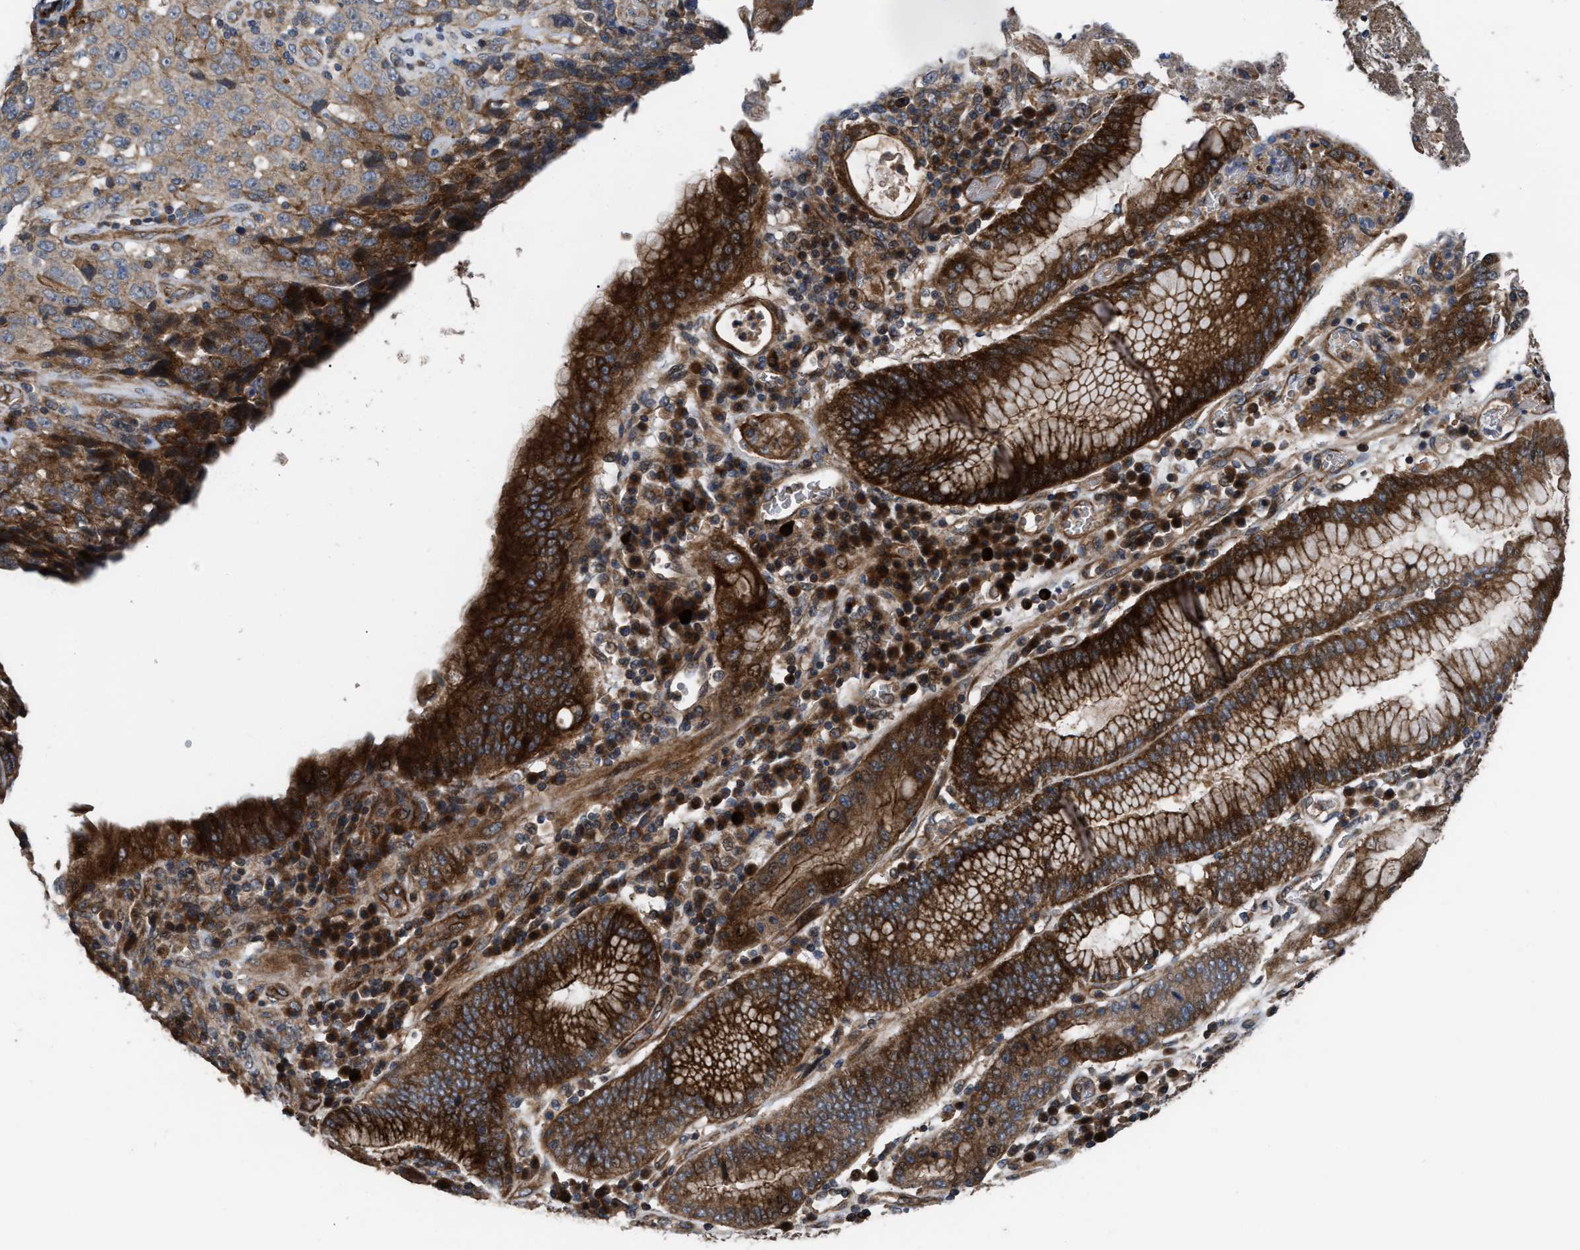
{"staining": {"intensity": "moderate", "quantity": ">75%", "location": "cytoplasmic/membranous"}, "tissue": "stomach cancer", "cell_type": "Tumor cells", "image_type": "cancer", "snomed": [{"axis": "morphology", "description": "Normal tissue, NOS"}, {"axis": "morphology", "description": "Adenocarcinoma, NOS"}, {"axis": "topography", "description": "Stomach"}], "caption": "Stomach cancer (adenocarcinoma) stained with DAB IHC reveals medium levels of moderate cytoplasmic/membranous expression in approximately >75% of tumor cells.", "gene": "STAU1", "patient": {"sex": "male", "age": 48}}